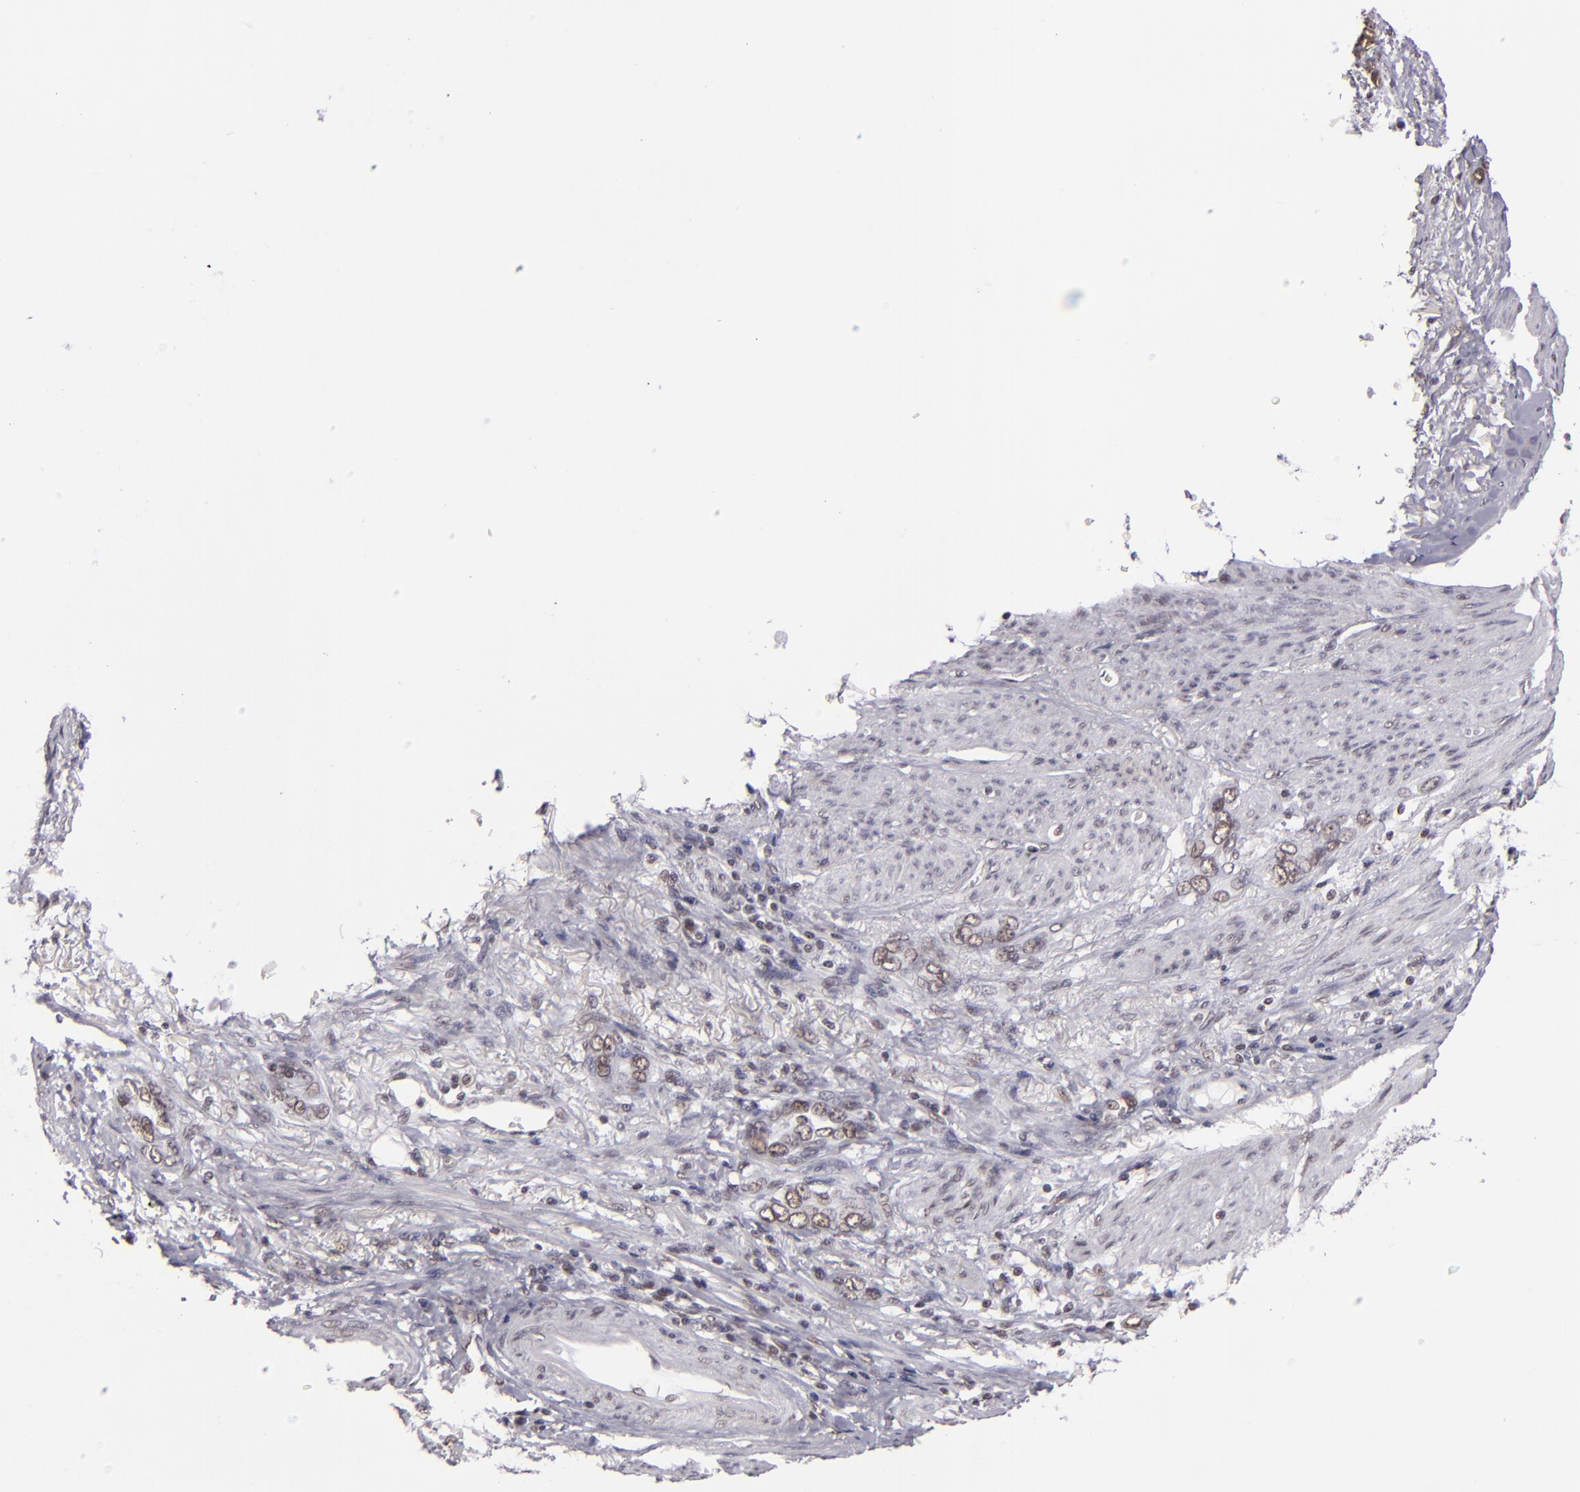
{"staining": {"intensity": "moderate", "quantity": ">75%", "location": "nuclear"}, "tissue": "stomach cancer", "cell_type": "Tumor cells", "image_type": "cancer", "snomed": [{"axis": "morphology", "description": "Adenocarcinoma, NOS"}, {"axis": "topography", "description": "Stomach"}], "caption": "Approximately >75% of tumor cells in human stomach adenocarcinoma show moderate nuclear protein staining as visualized by brown immunohistochemical staining.", "gene": "BRD8", "patient": {"sex": "male", "age": 78}}